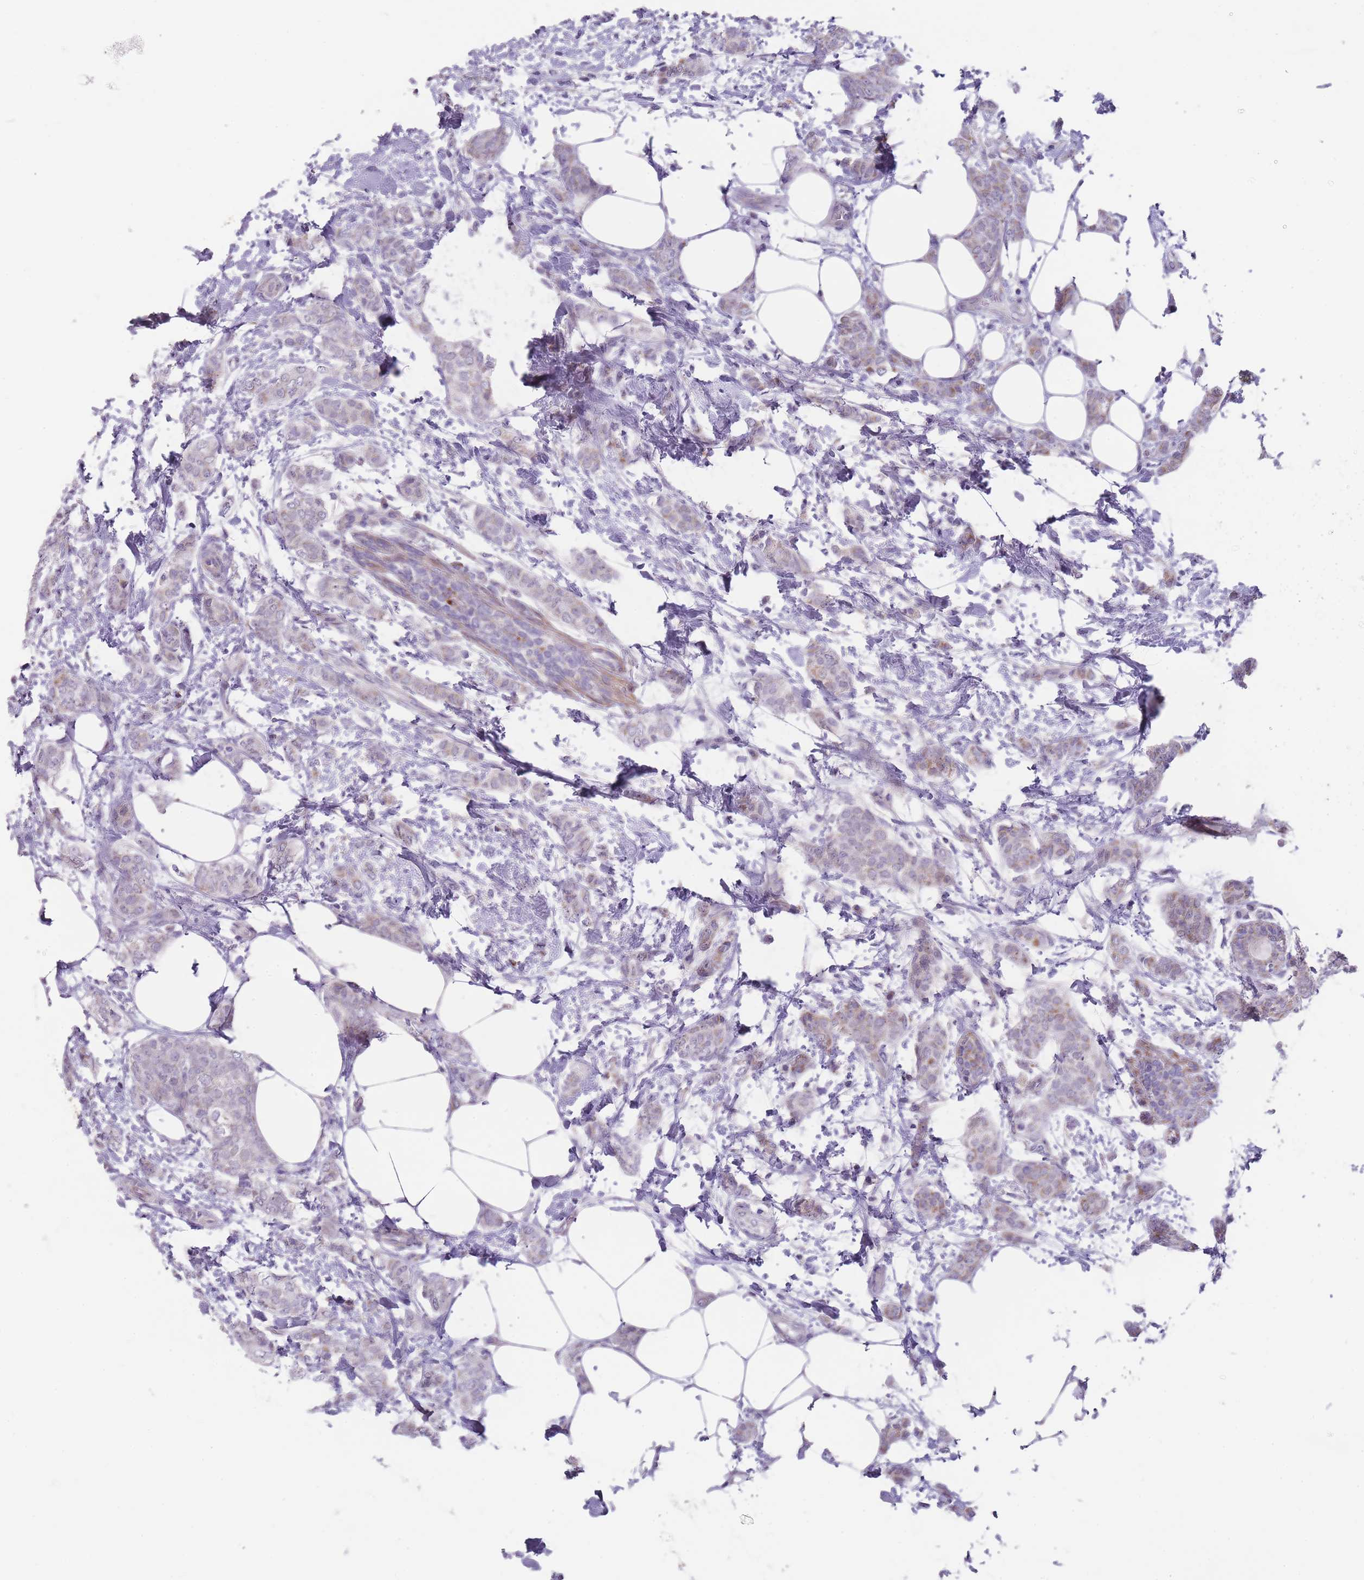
{"staining": {"intensity": "weak", "quantity": "<25%", "location": "cytoplasmic/membranous"}, "tissue": "breast cancer", "cell_type": "Tumor cells", "image_type": "cancer", "snomed": [{"axis": "morphology", "description": "Duct carcinoma"}, {"axis": "topography", "description": "Breast"}], "caption": "Tumor cells show no significant staining in intraductal carcinoma (breast). (DAB immunohistochemistry with hematoxylin counter stain).", "gene": "ZBTB24", "patient": {"sex": "female", "age": 72}}